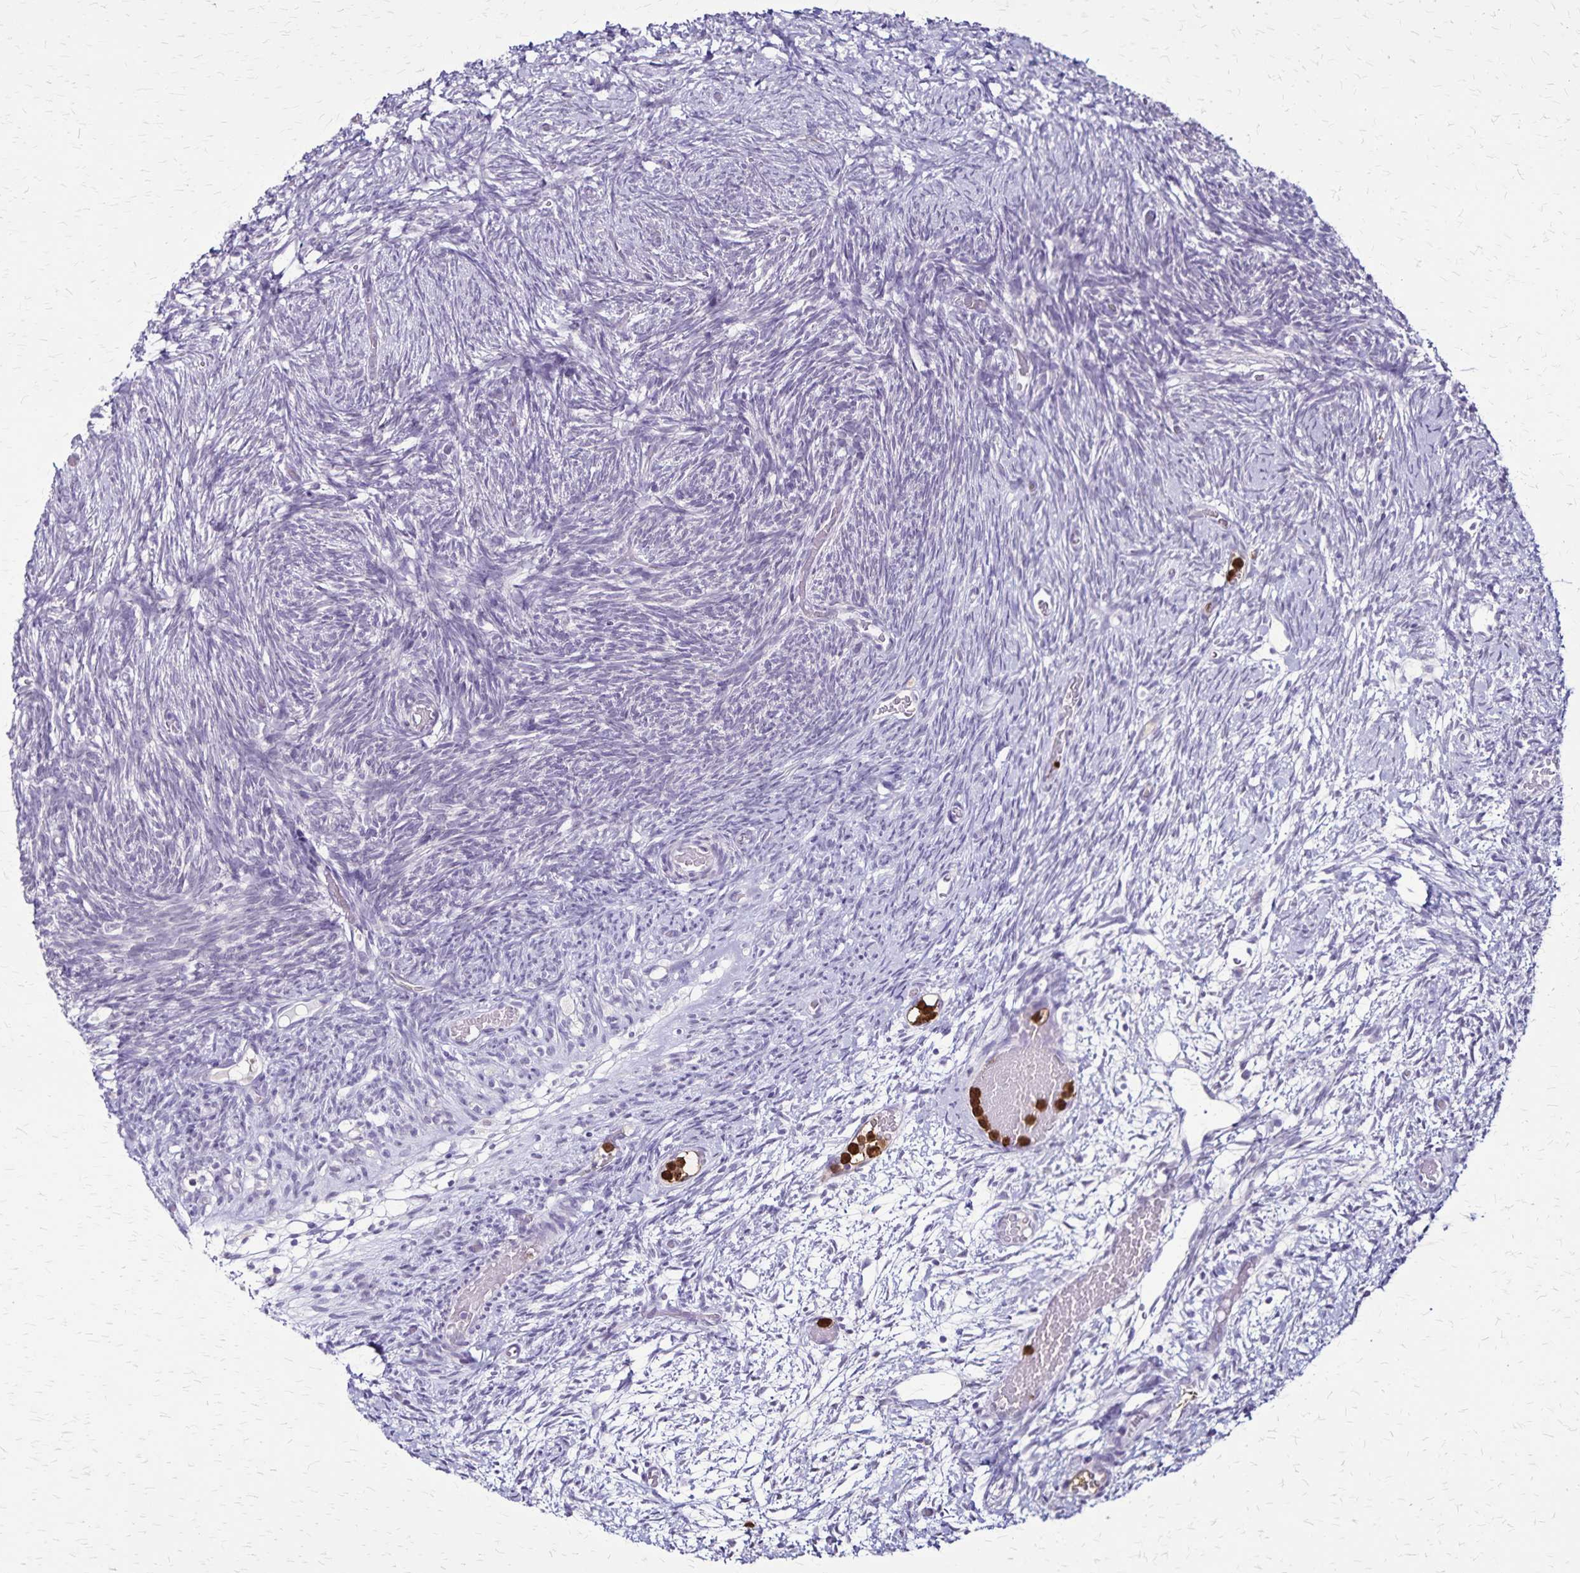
{"staining": {"intensity": "moderate", "quantity": "<25%", "location": "nuclear"}, "tissue": "ovary", "cell_type": "Follicle cells", "image_type": "normal", "snomed": [{"axis": "morphology", "description": "Normal tissue, NOS"}, {"axis": "topography", "description": "Ovary"}], "caption": "The immunohistochemical stain shows moderate nuclear expression in follicle cells of normal ovary. The staining is performed using DAB (3,3'-diaminobenzidine) brown chromogen to label protein expression. The nuclei are counter-stained blue using hematoxylin.", "gene": "ULBP3", "patient": {"sex": "female", "age": 39}}